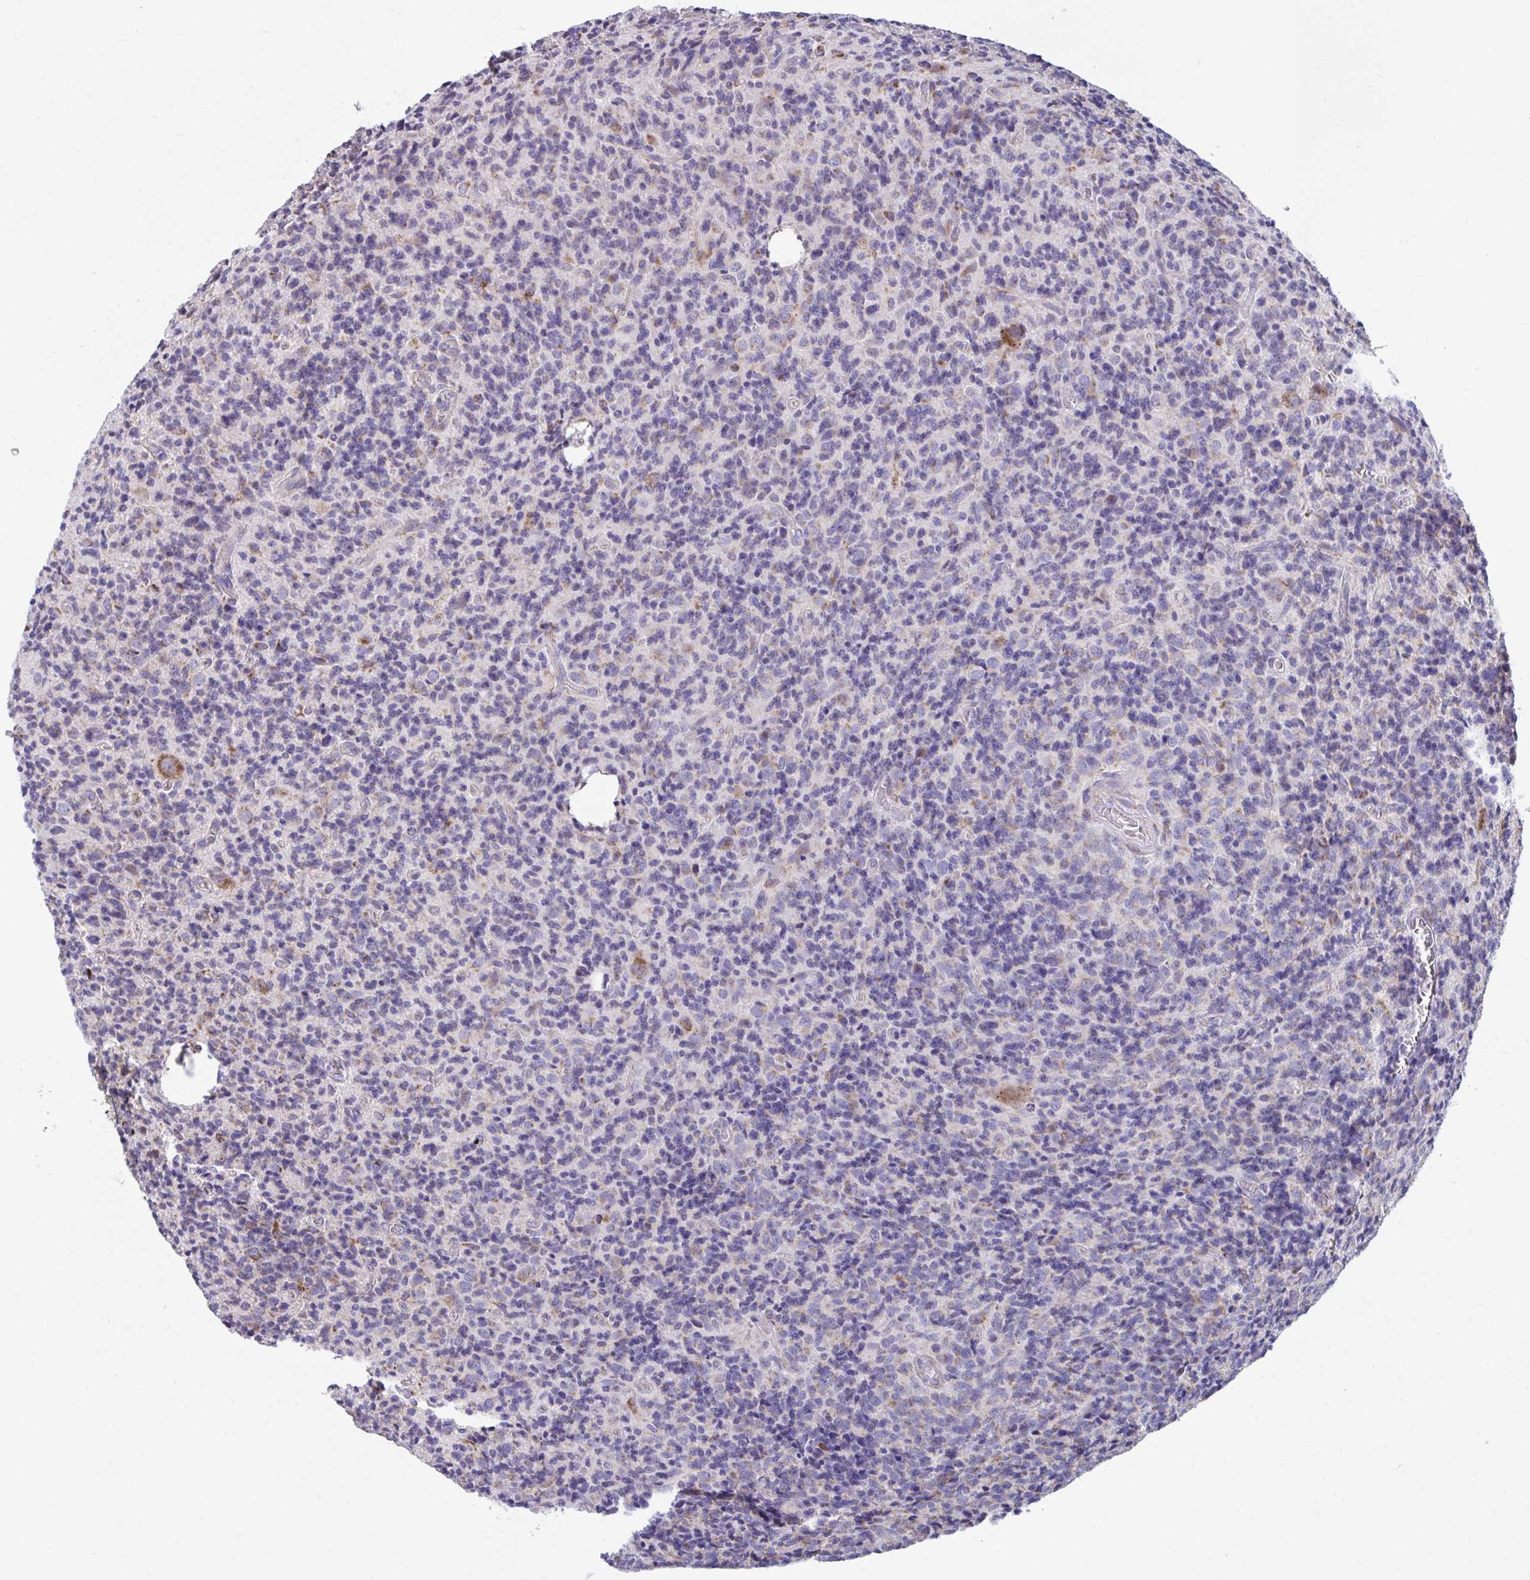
{"staining": {"intensity": "weak", "quantity": "<25%", "location": "cytoplasmic/membranous"}, "tissue": "glioma", "cell_type": "Tumor cells", "image_type": "cancer", "snomed": [{"axis": "morphology", "description": "Glioma, malignant, High grade"}, {"axis": "topography", "description": "Brain"}], "caption": "Immunohistochemical staining of glioma displays no significant staining in tumor cells.", "gene": "LINGO4", "patient": {"sex": "male", "age": 76}}